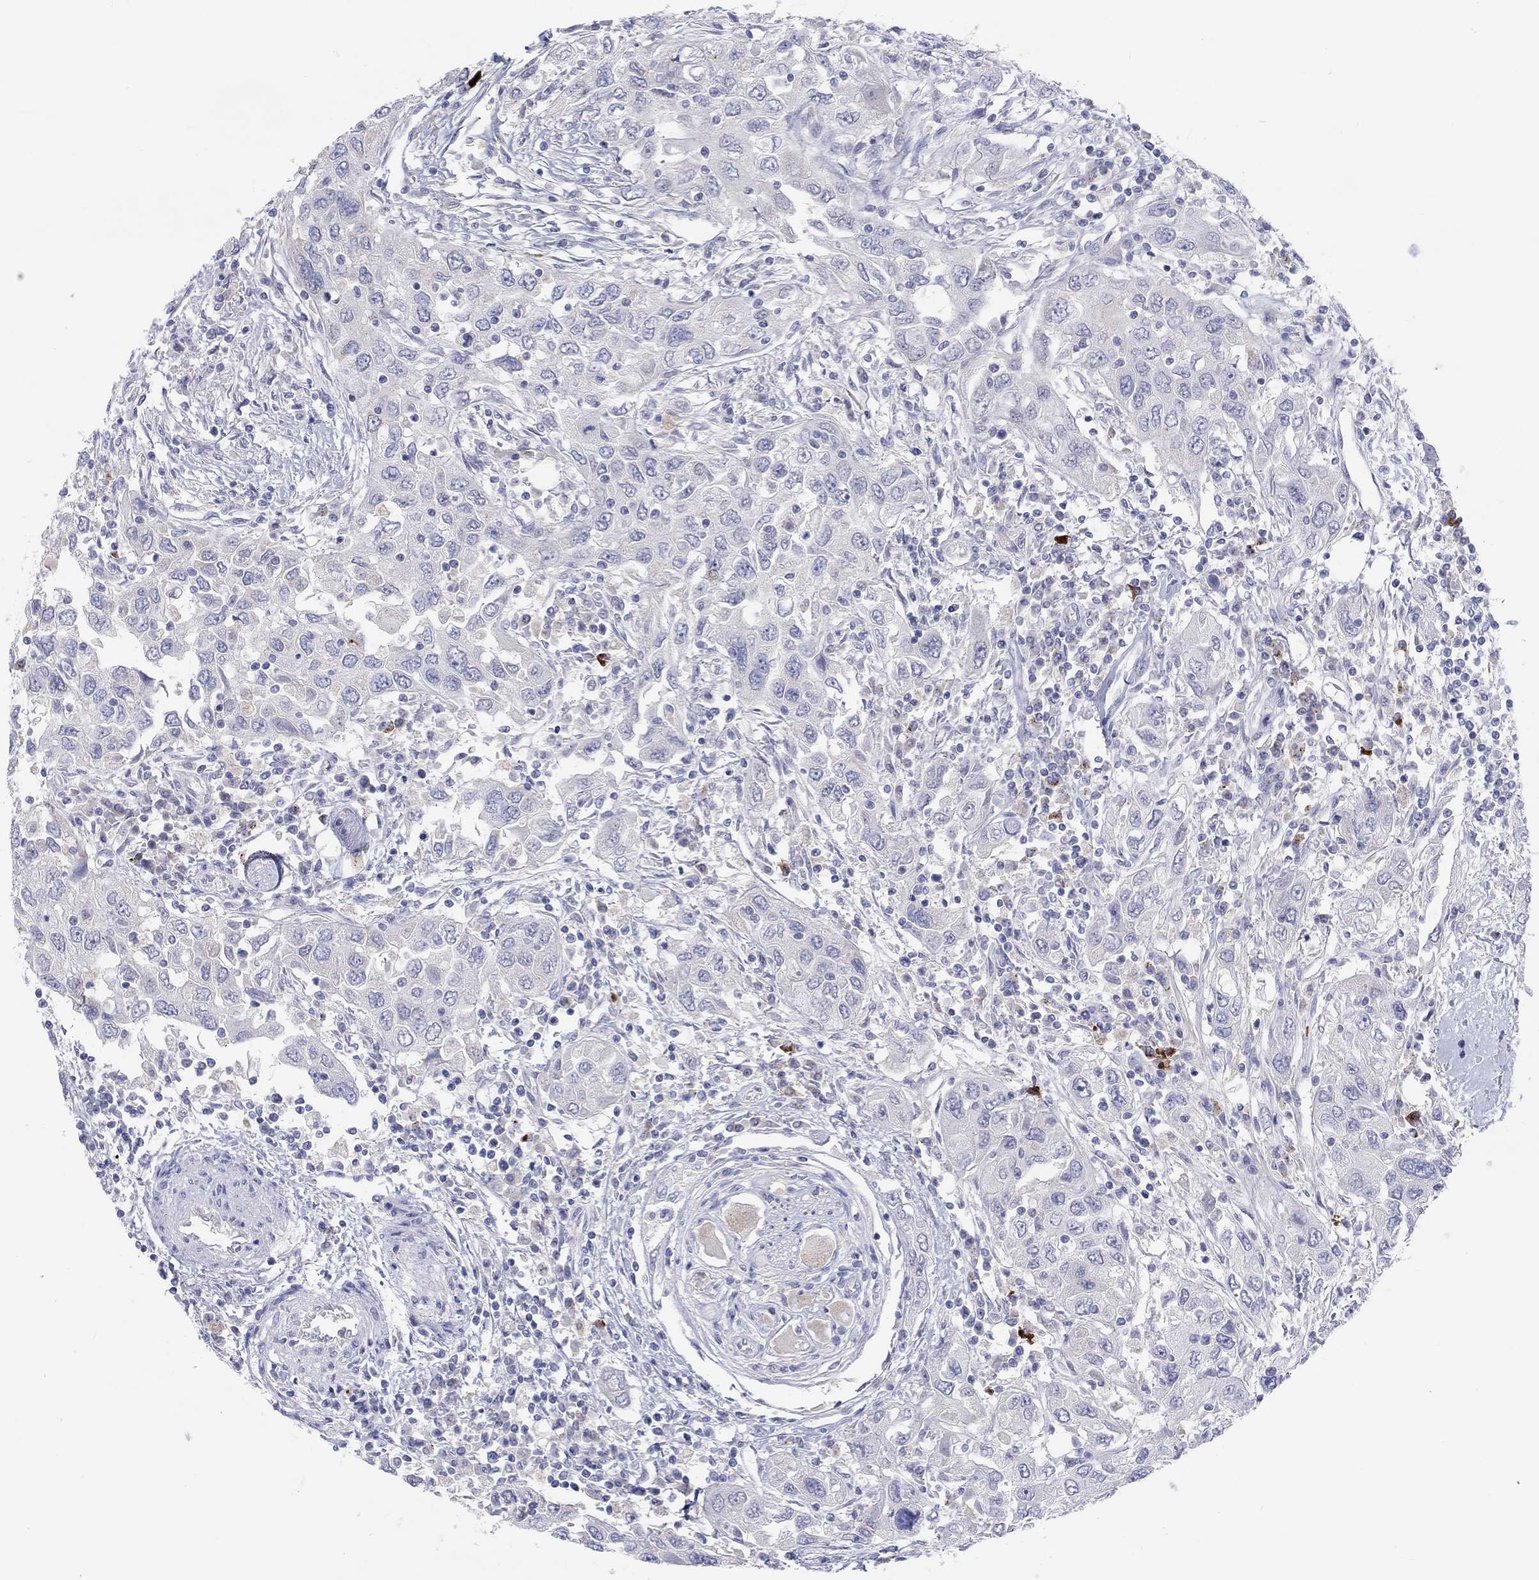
{"staining": {"intensity": "negative", "quantity": "none", "location": "none"}, "tissue": "urothelial cancer", "cell_type": "Tumor cells", "image_type": "cancer", "snomed": [{"axis": "morphology", "description": "Urothelial carcinoma, High grade"}, {"axis": "topography", "description": "Urinary bladder"}], "caption": "This is a image of IHC staining of high-grade urothelial carcinoma, which shows no expression in tumor cells.", "gene": "BCO2", "patient": {"sex": "male", "age": 76}}